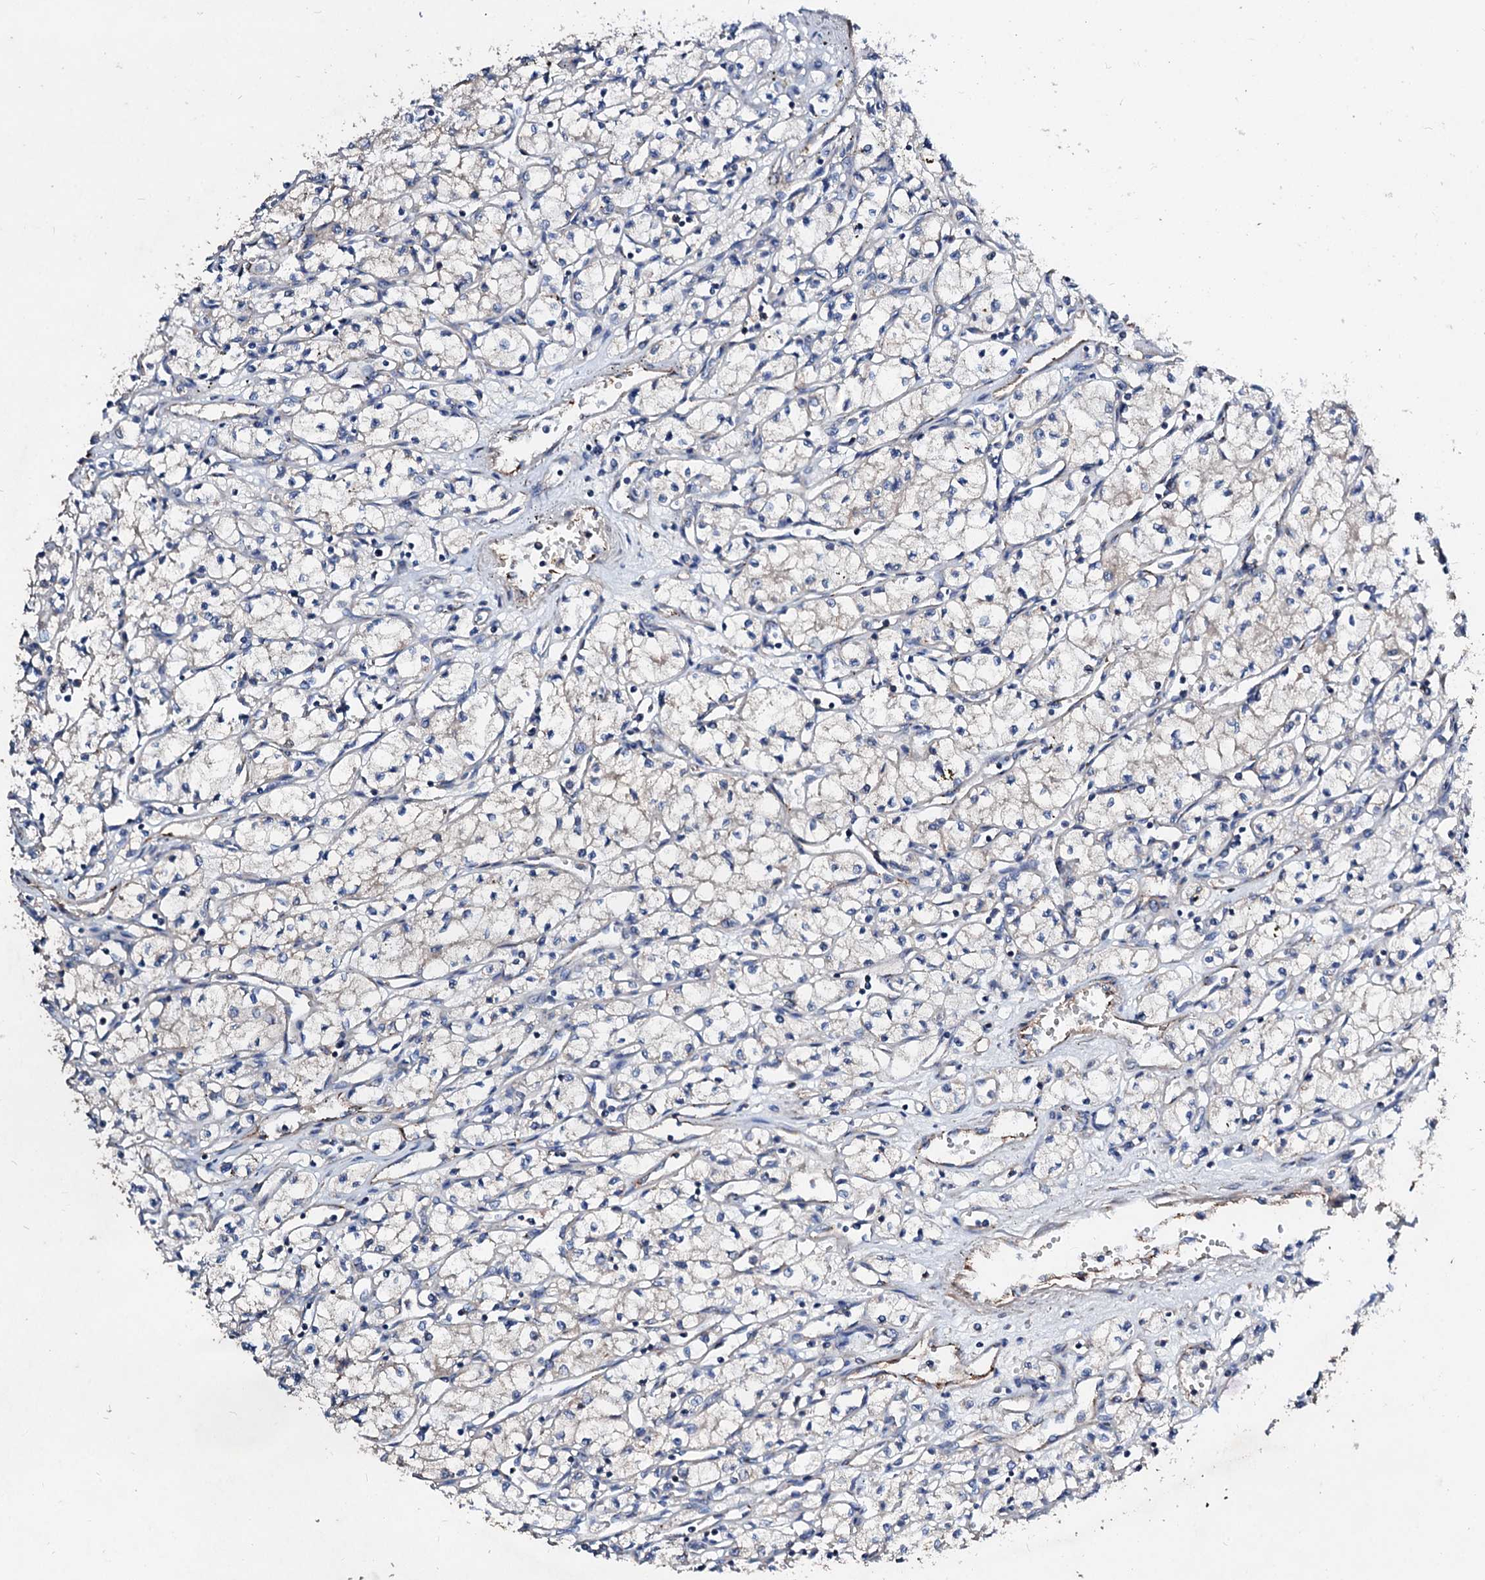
{"staining": {"intensity": "negative", "quantity": "none", "location": "none"}, "tissue": "renal cancer", "cell_type": "Tumor cells", "image_type": "cancer", "snomed": [{"axis": "morphology", "description": "Adenocarcinoma, NOS"}, {"axis": "topography", "description": "Kidney"}], "caption": "Tumor cells are negative for brown protein staining in renal cancer (adenocarcinoma).", "gene": "FIBIN", "patient": {"sex": "male", "age": 59}}